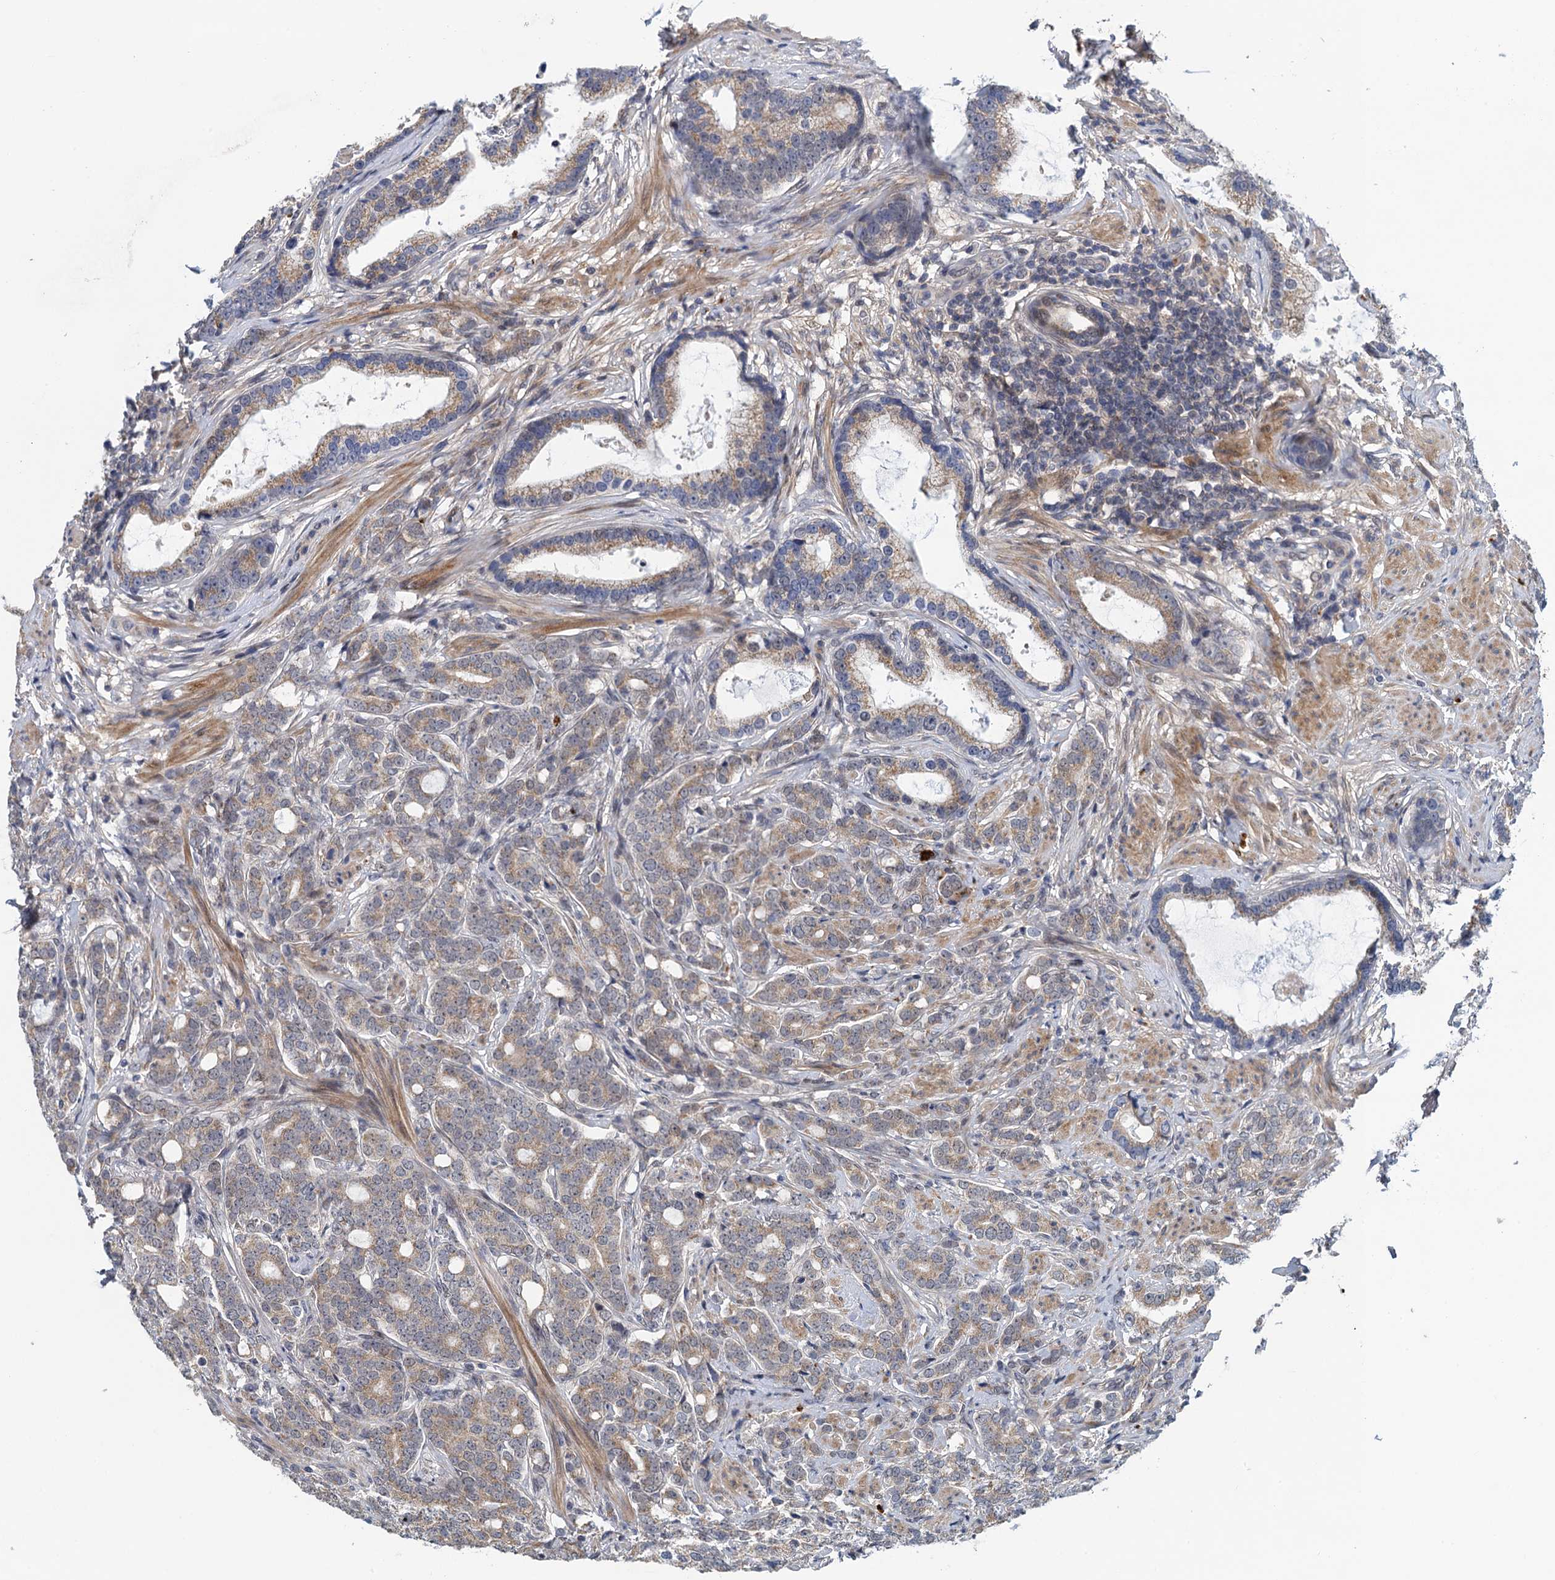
{"staining": {"intensity": "weak", "quantity": "25%-75%", "location": "cytoplasmic/membranous"}, "tissue": "prostate cancer", "cell_type": "Tumor cells", "image_type": "cancer", "snomed": [{"axis": "morphology", "description": "Adenocarcinoma, Low grade"}, {"axis": "topography", "description": "Prostate"}], "caption": "Protein staining exhibits weak cytoplasmic/membranous expression in approximately 25%-75% of tumor cells in low-grade adenocarcinoma (prostate).", "gene": "MDM1", "patient": {"sex": "male", "age": 71}}